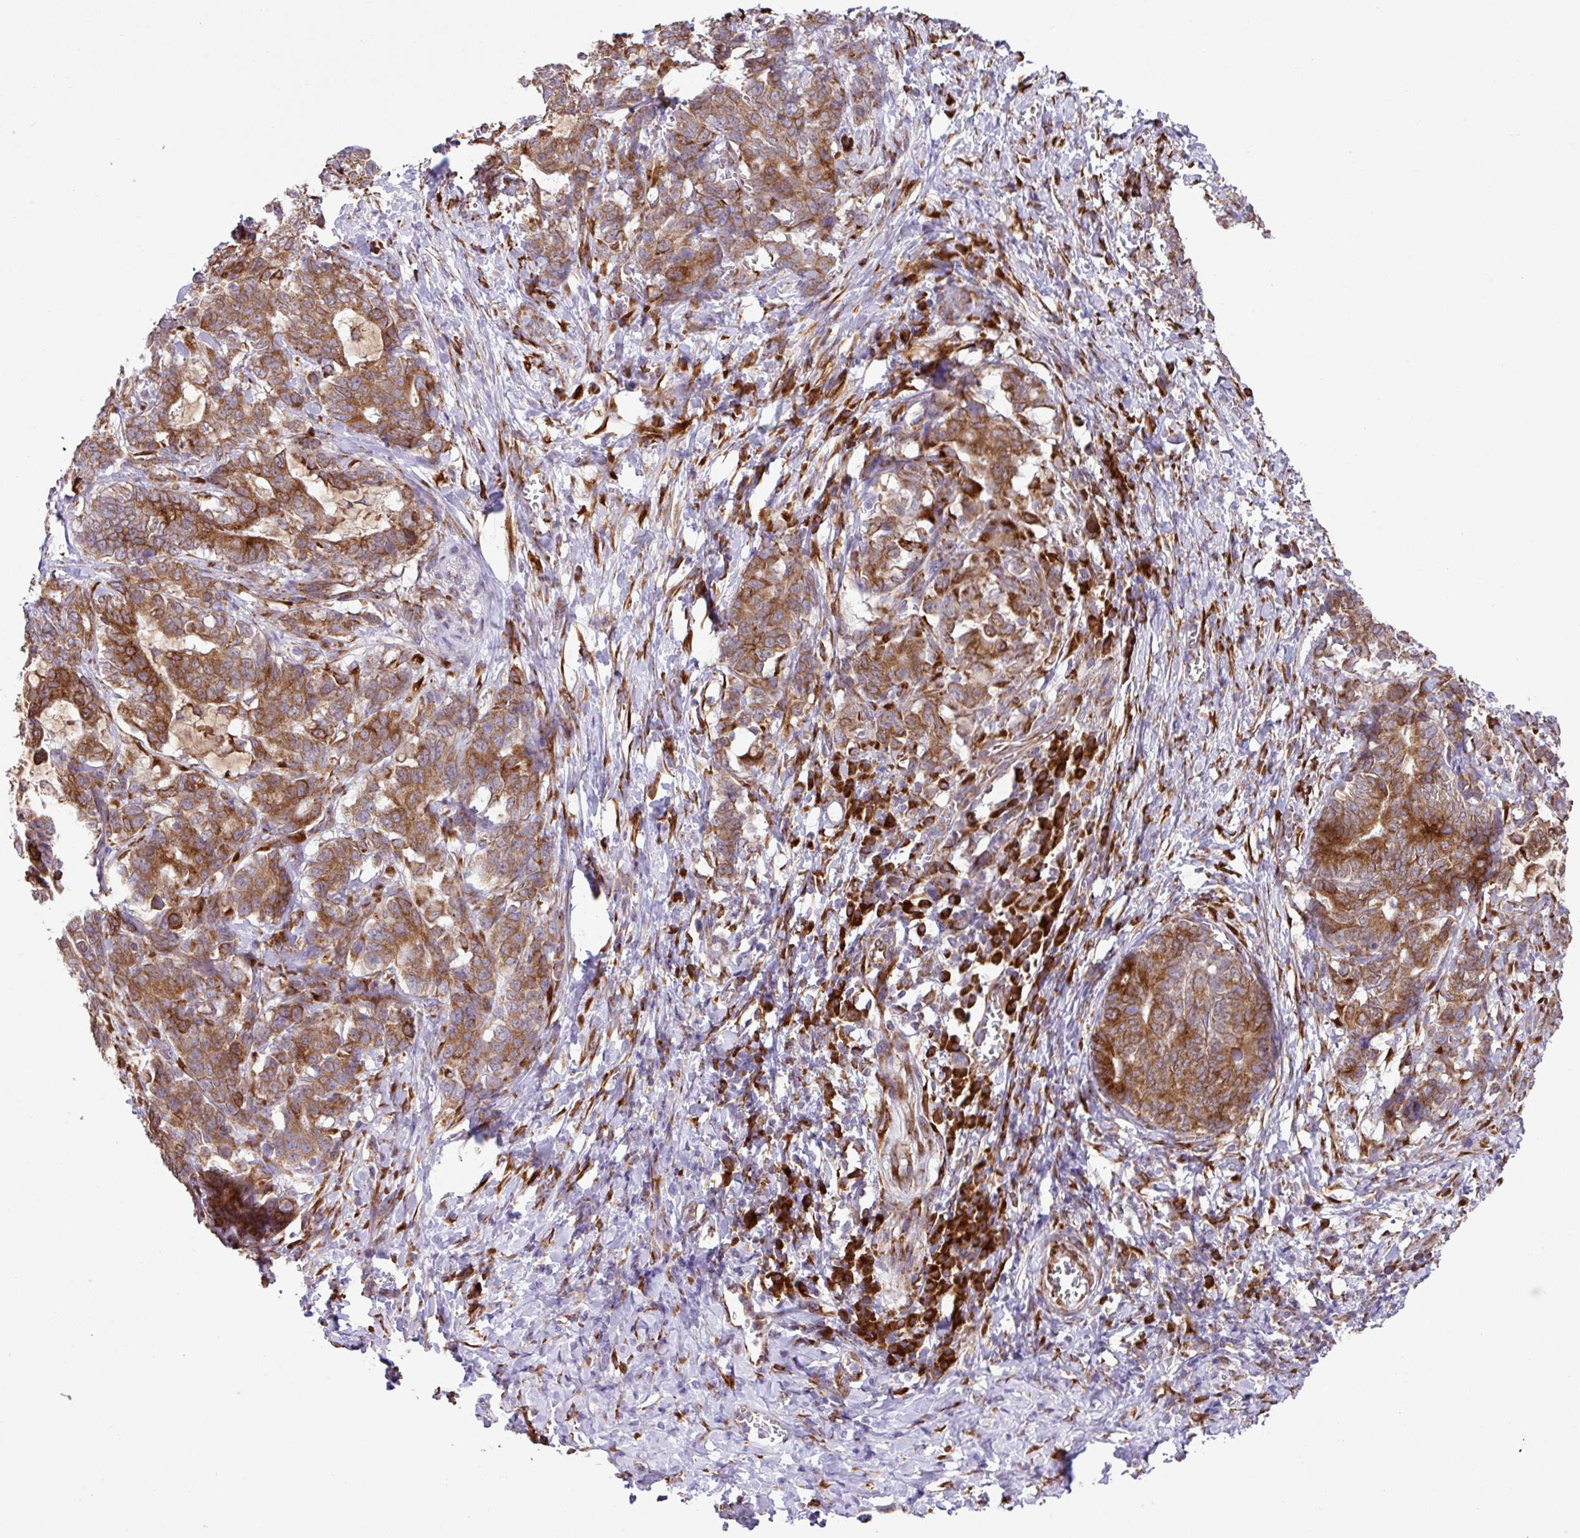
{"staining": {"intensity": "strong", "quantity": ">75%", "location": "cytoplasmic/membranous"}, "tissue": "stomach cancer", "cell_type": "Tumor cells", "image_type": "cancer", "snomed": [{"axis": "morphology", "description": "Normal tissue, NOS"}, {"axis": "morphology", "description": "Adenocarcinoma, NOS"}, {"axis": "topography", "description": "Stomach"}], "caption": "Protein expression analysis of human stomach adenocarcinoma reveals strong cytoplasmic/membranous staining in about >75% of tumor cells.", "gene": "SLC39A7", "patient": {"sex": "female", "age": 64}}